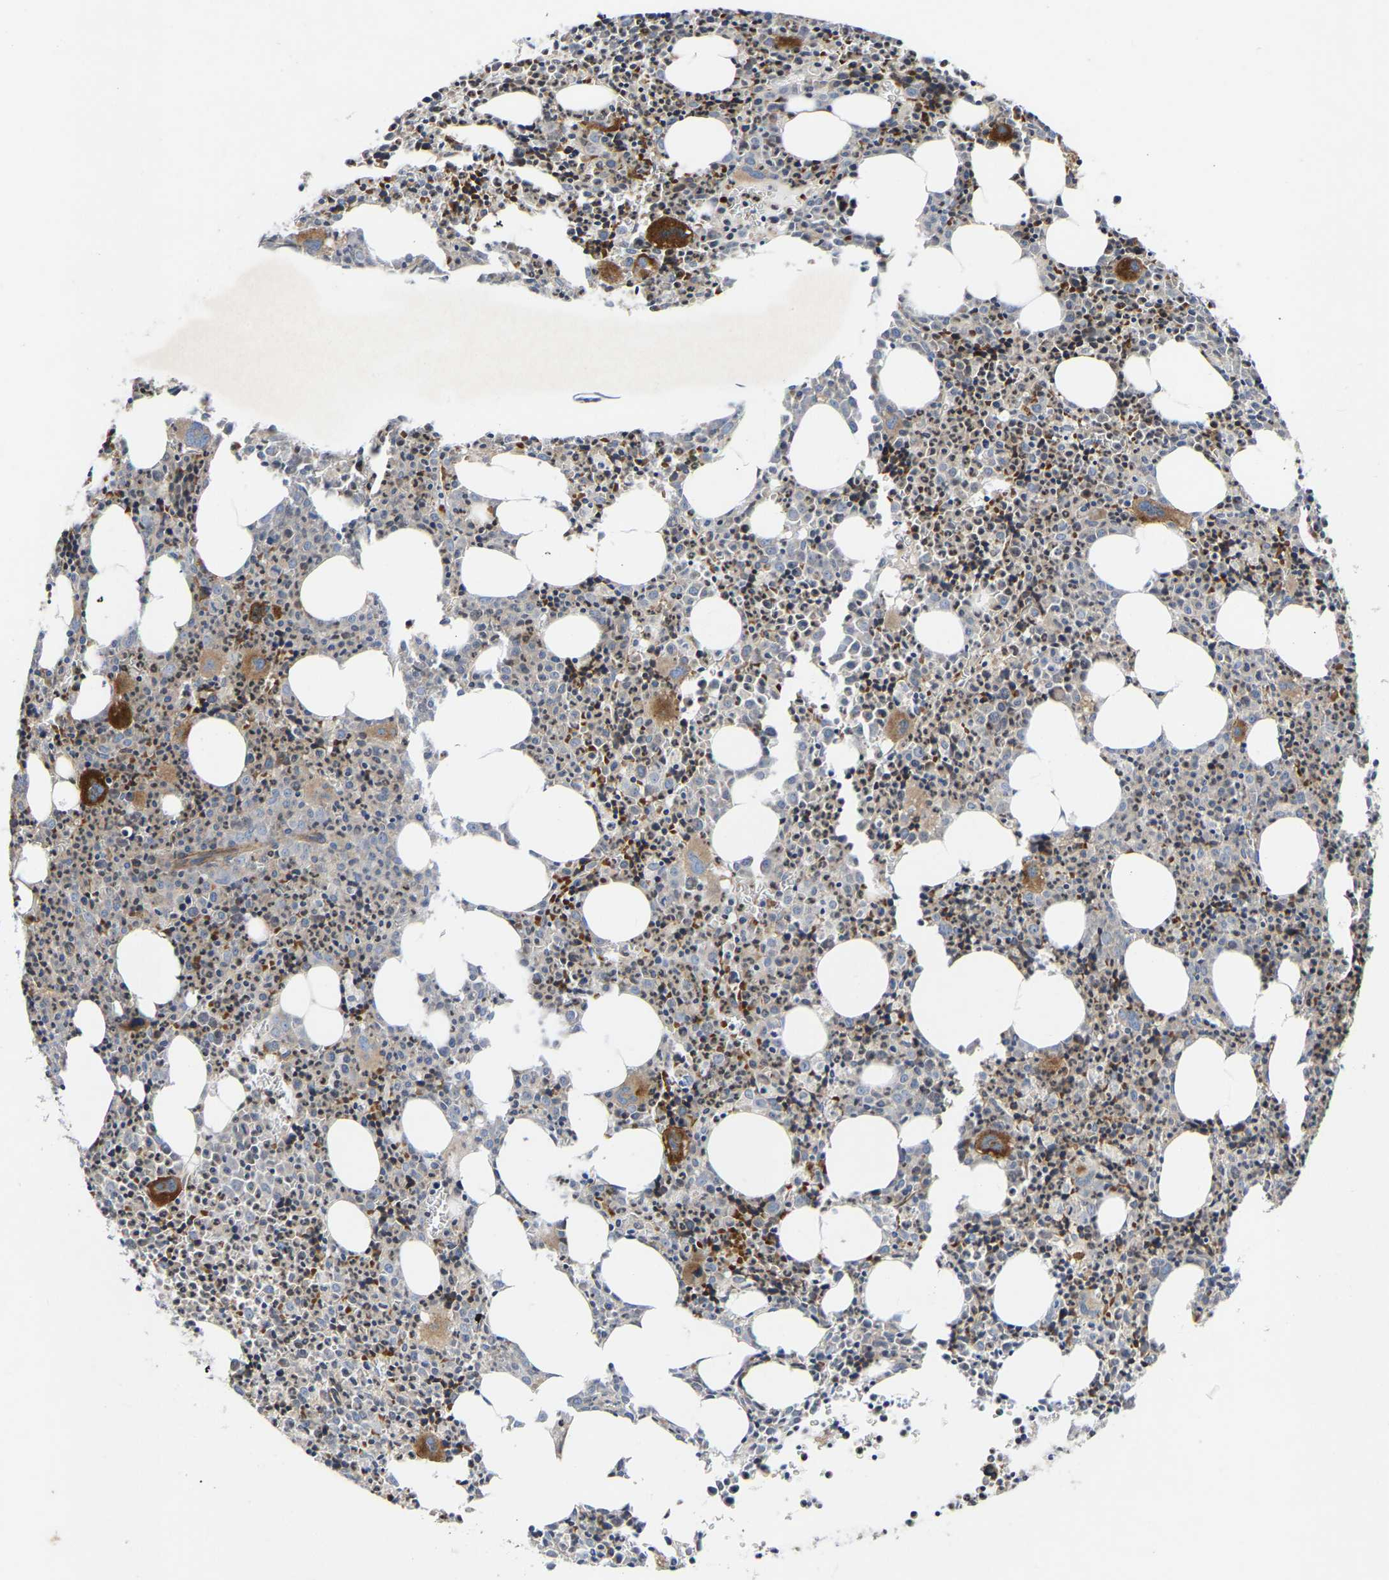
{"staining": {"intensity": "strong", "quantity": "<25%", "location": "cytoplasmic/membranous"}, "tissue": "bone marrow", "cell_type": "Hematopoietic cells", "image_type": "normal", "snomed": [{"axis": "morphology", "description": "Normal tissue, NOS"}, {"axis": "morphology", "description": "Inflammation, NOS"}, {"axis": "topography", "description": "Bone marrow"}], "caption": "Bone marrow stained with a brown dye demonstrates strong cytoplasmic/membranous positive expression in about <25% of hematopoietic cells.", "gene": "TOR1B", "patient": {"sex": "male", "age": 31}}